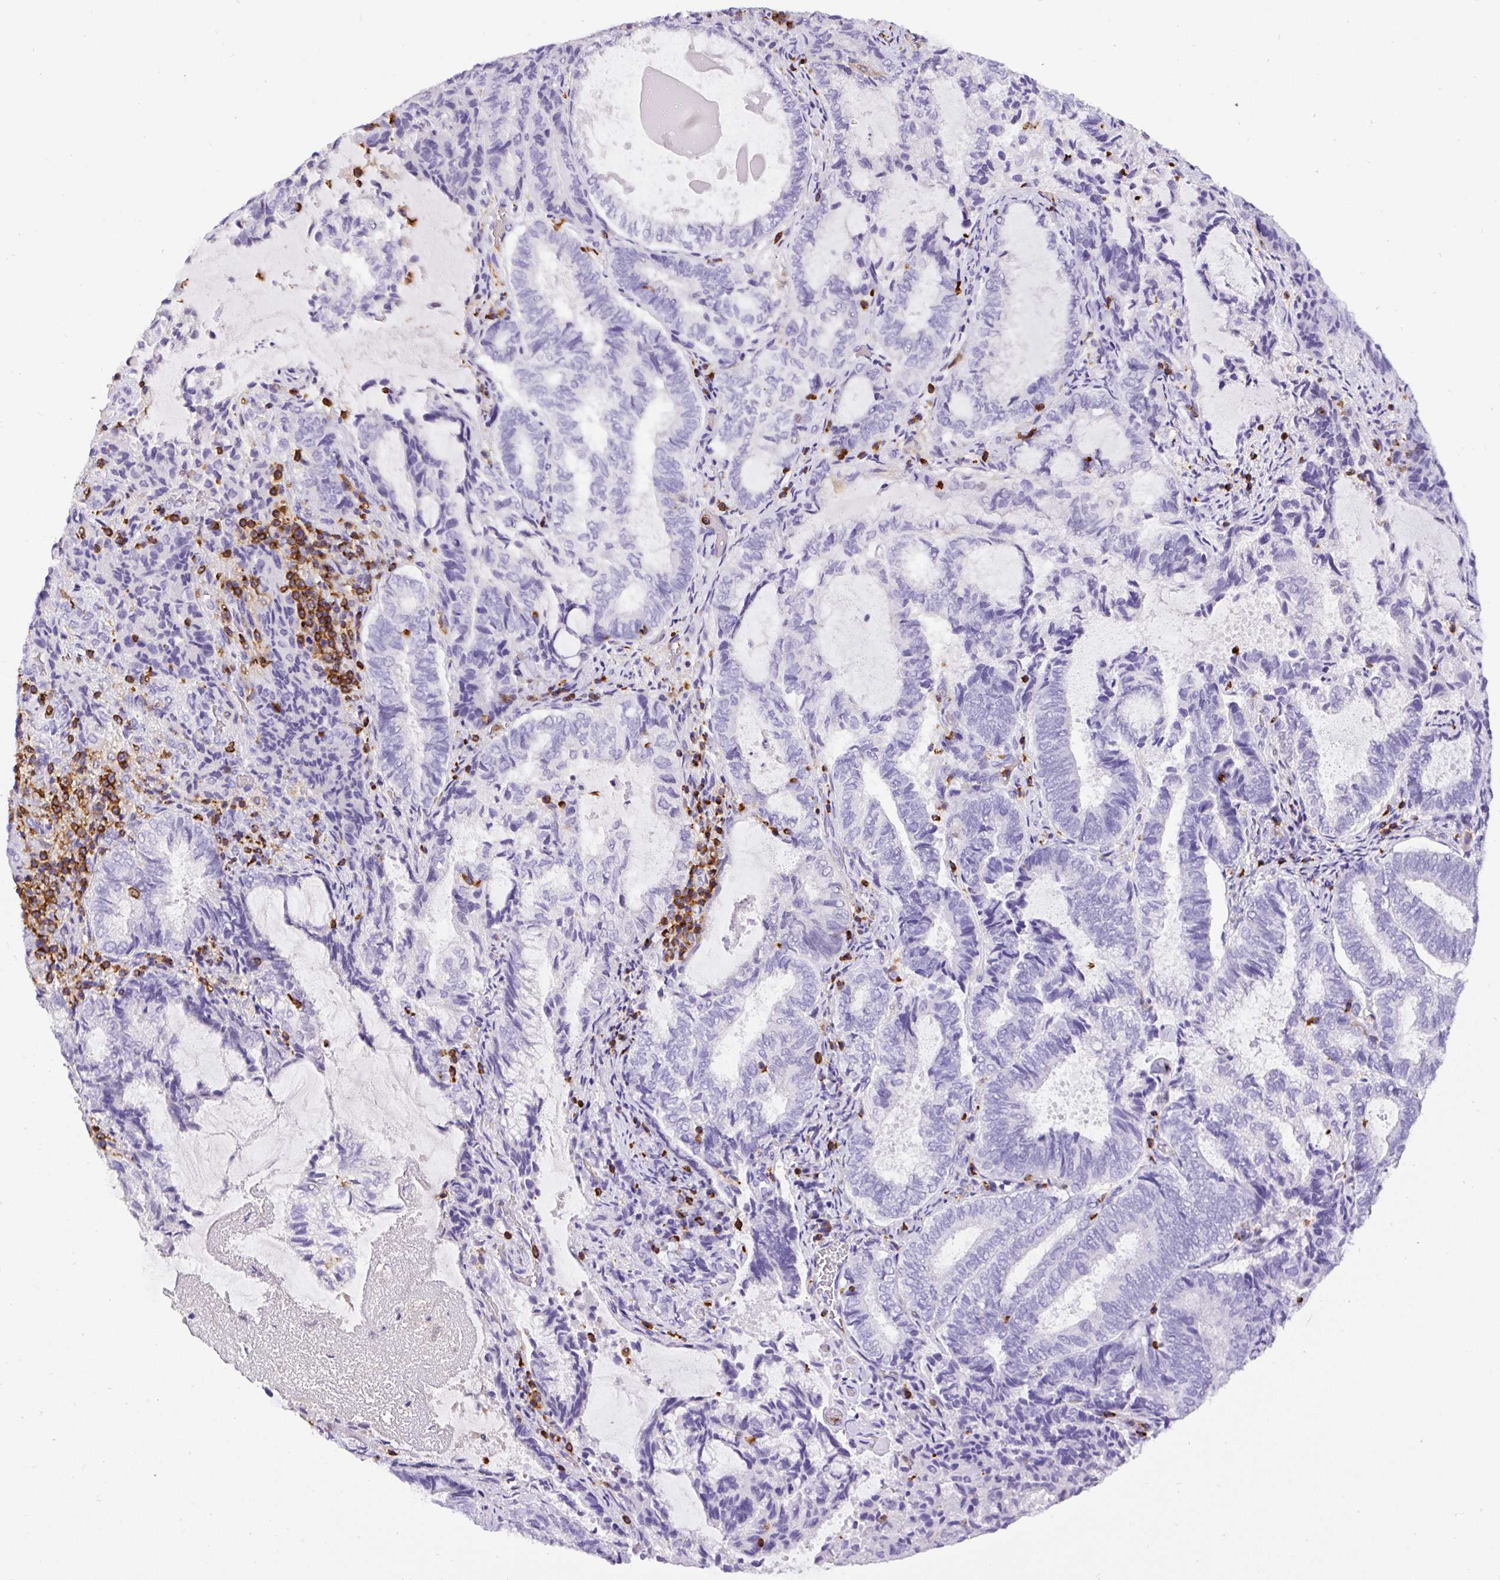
{"staining": {"intensity": "negative", "quantity": "none", "location": "none"}, "tissue": "endometrial cancer", "cell_type": "Tumor cells", "image_type": "cancer", "snomed": [{"axis": "morphology", "description": "Adenocarcinoma, NOS"}, {"axis": "topography", "description": "Endometrium"}], "caption": "Endometrial adenocarcinoma was stained to show a protein in brown. There is no significant positivity in tumor cells.", "gene": "FAM228B", "patient": {"sex": "female", "age": 80}}